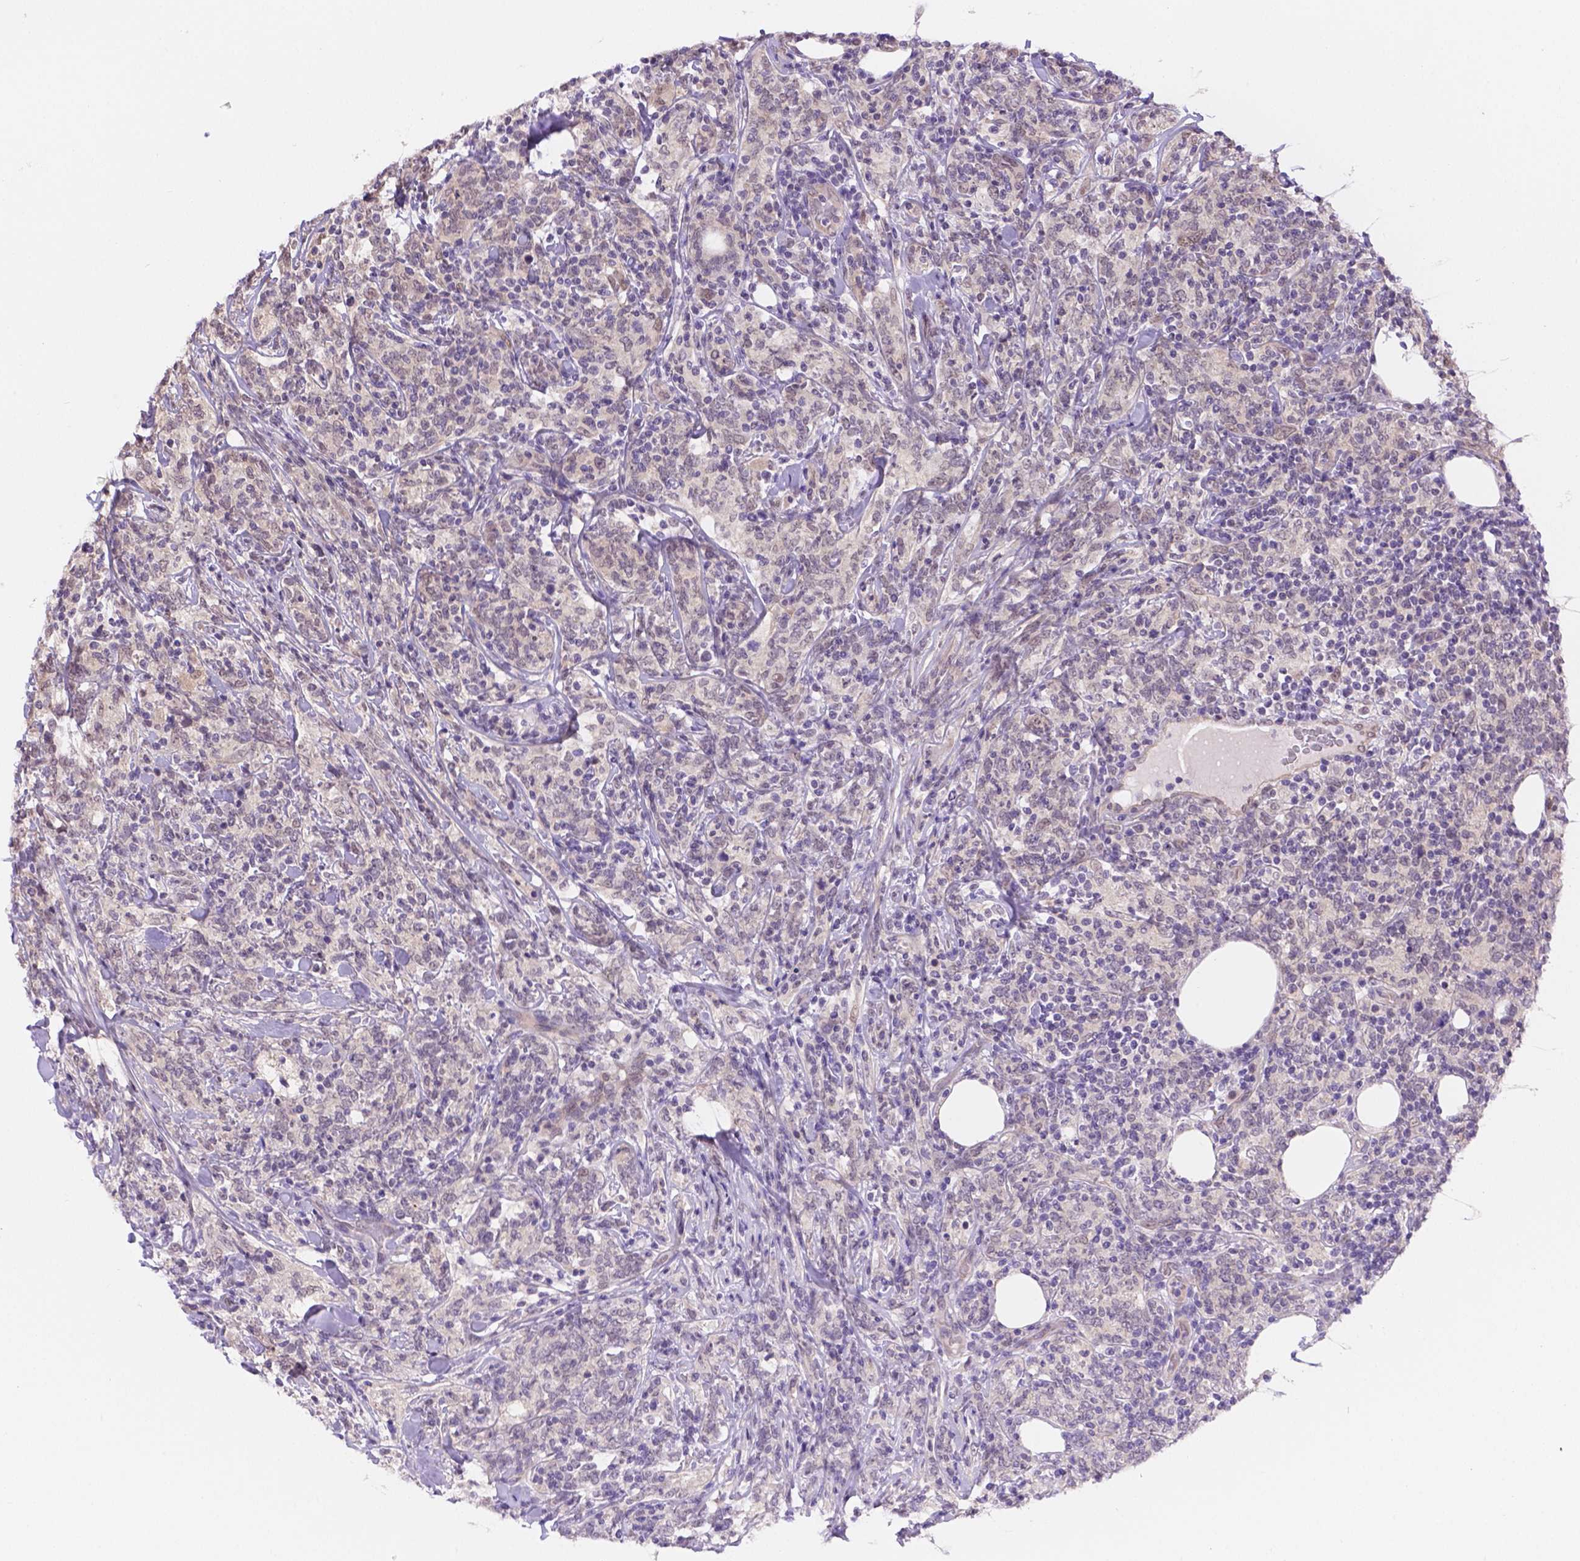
{"staining": {"intensity": "negative", "quantity": "none", "location": "none"}, "tissue": "lymphoma", "cell_type": "Tumor cells", "image_type": "cancer", "snomed": [{"axis": "morphology", "description": "Malignant lymphoma, non-Hodgkin's type, High grade"}, {"axis": "topography", "description": "Lymph node"}], "caption": "Immunohistochemical staining of lymphoma demonstrates no significant positivity in tumor cells.", "gene": "NXPE2", "patient": {"sex": "female", "age": 84}}